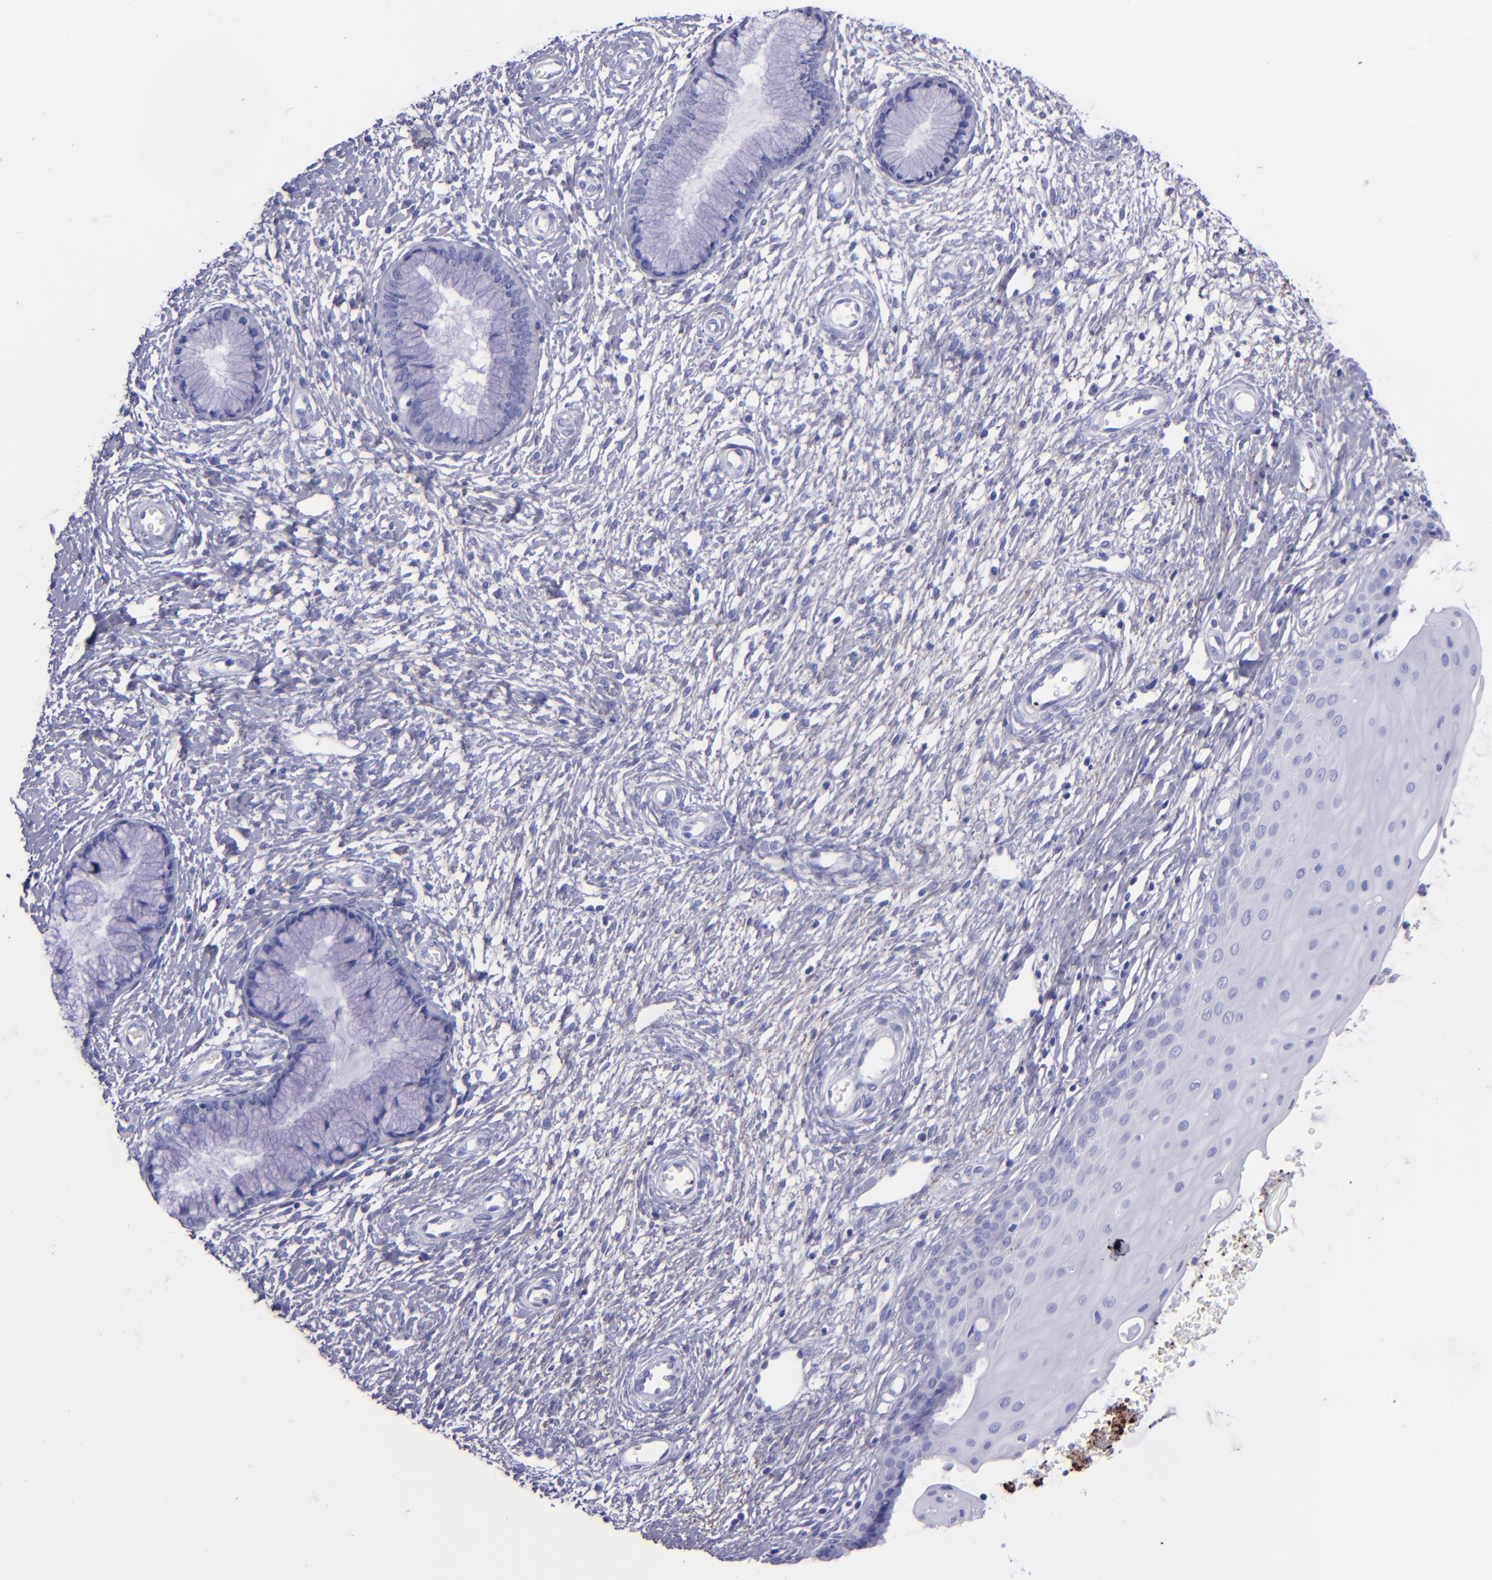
{"staining": {"intensity": "negative", "quantity": "none", "location": "none"}, "tissue": "cervix", "cell_type": "Glandular cells", "image_type": "normal", "snomed": [{"axis": "morphology", "description": "Normal tissue, NOS"}, {"axis": "topography", "description": "Cervix"}], "caption": "Image shows no protein expression in glandular cells of unremarkable cervix.", "gene": "EFCAB13", "patient": {"sex": "female", "age": 55}}